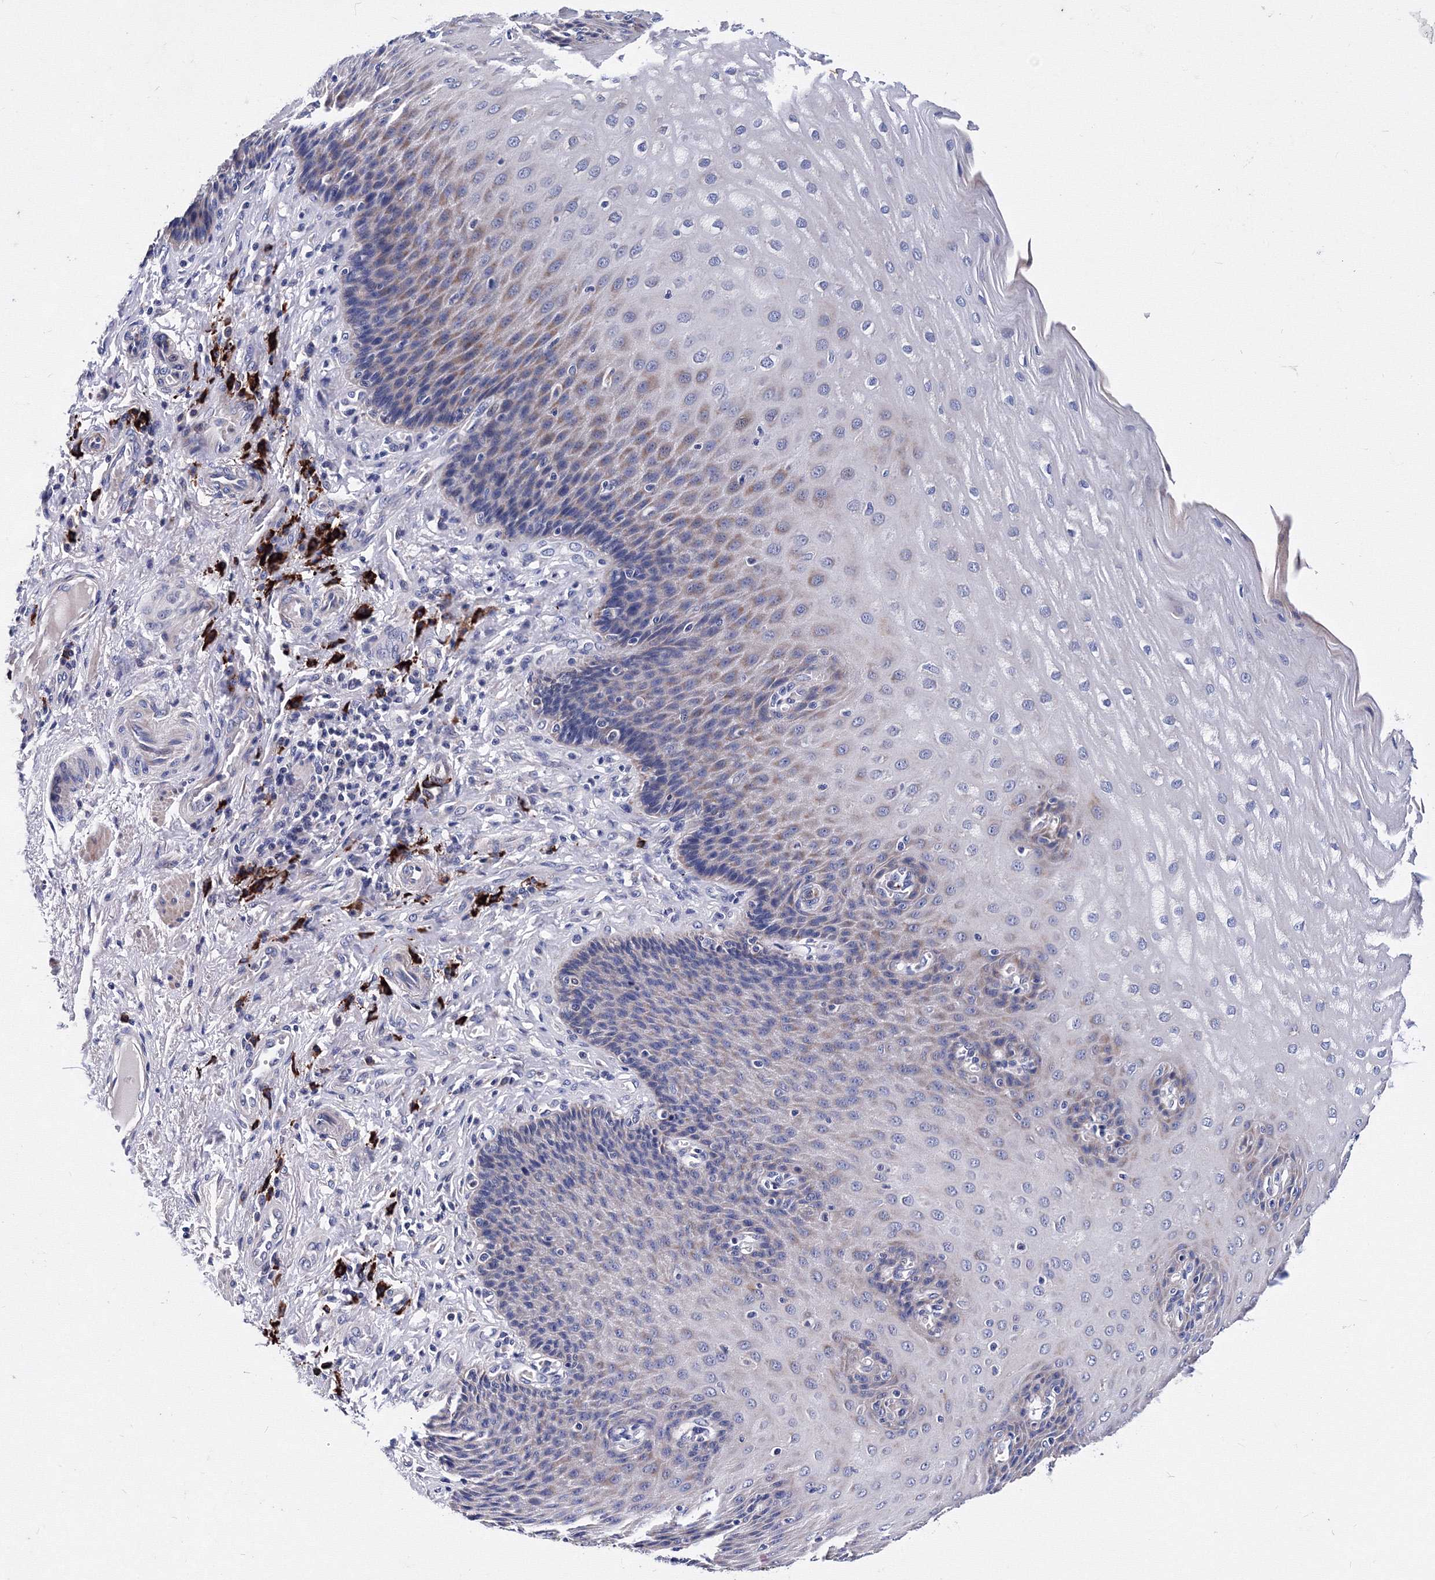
{"staining": {"intensity": "weak", "quantity": "25%-75%", "location": "cytoplasmic/membranous"}, "tissue": "esophagus", "cell_type": "Squamous epithelial cells", "image_type": "normal", "snomed": [{"axis": "morphology", "description": "Normal tissue, NOS"}, {"axis": "topography", "description": "Esophagus"}], "caption": "IHC photomicrograph of benign human esophagus stained for a protein (brown), which demonstrates low levels of weak cytoplasmic/membranous staining in about 25%-75% of squamous epithelial cells.", "gene": "TRPM2", "patient": {"sex": "male", "age": 54}}